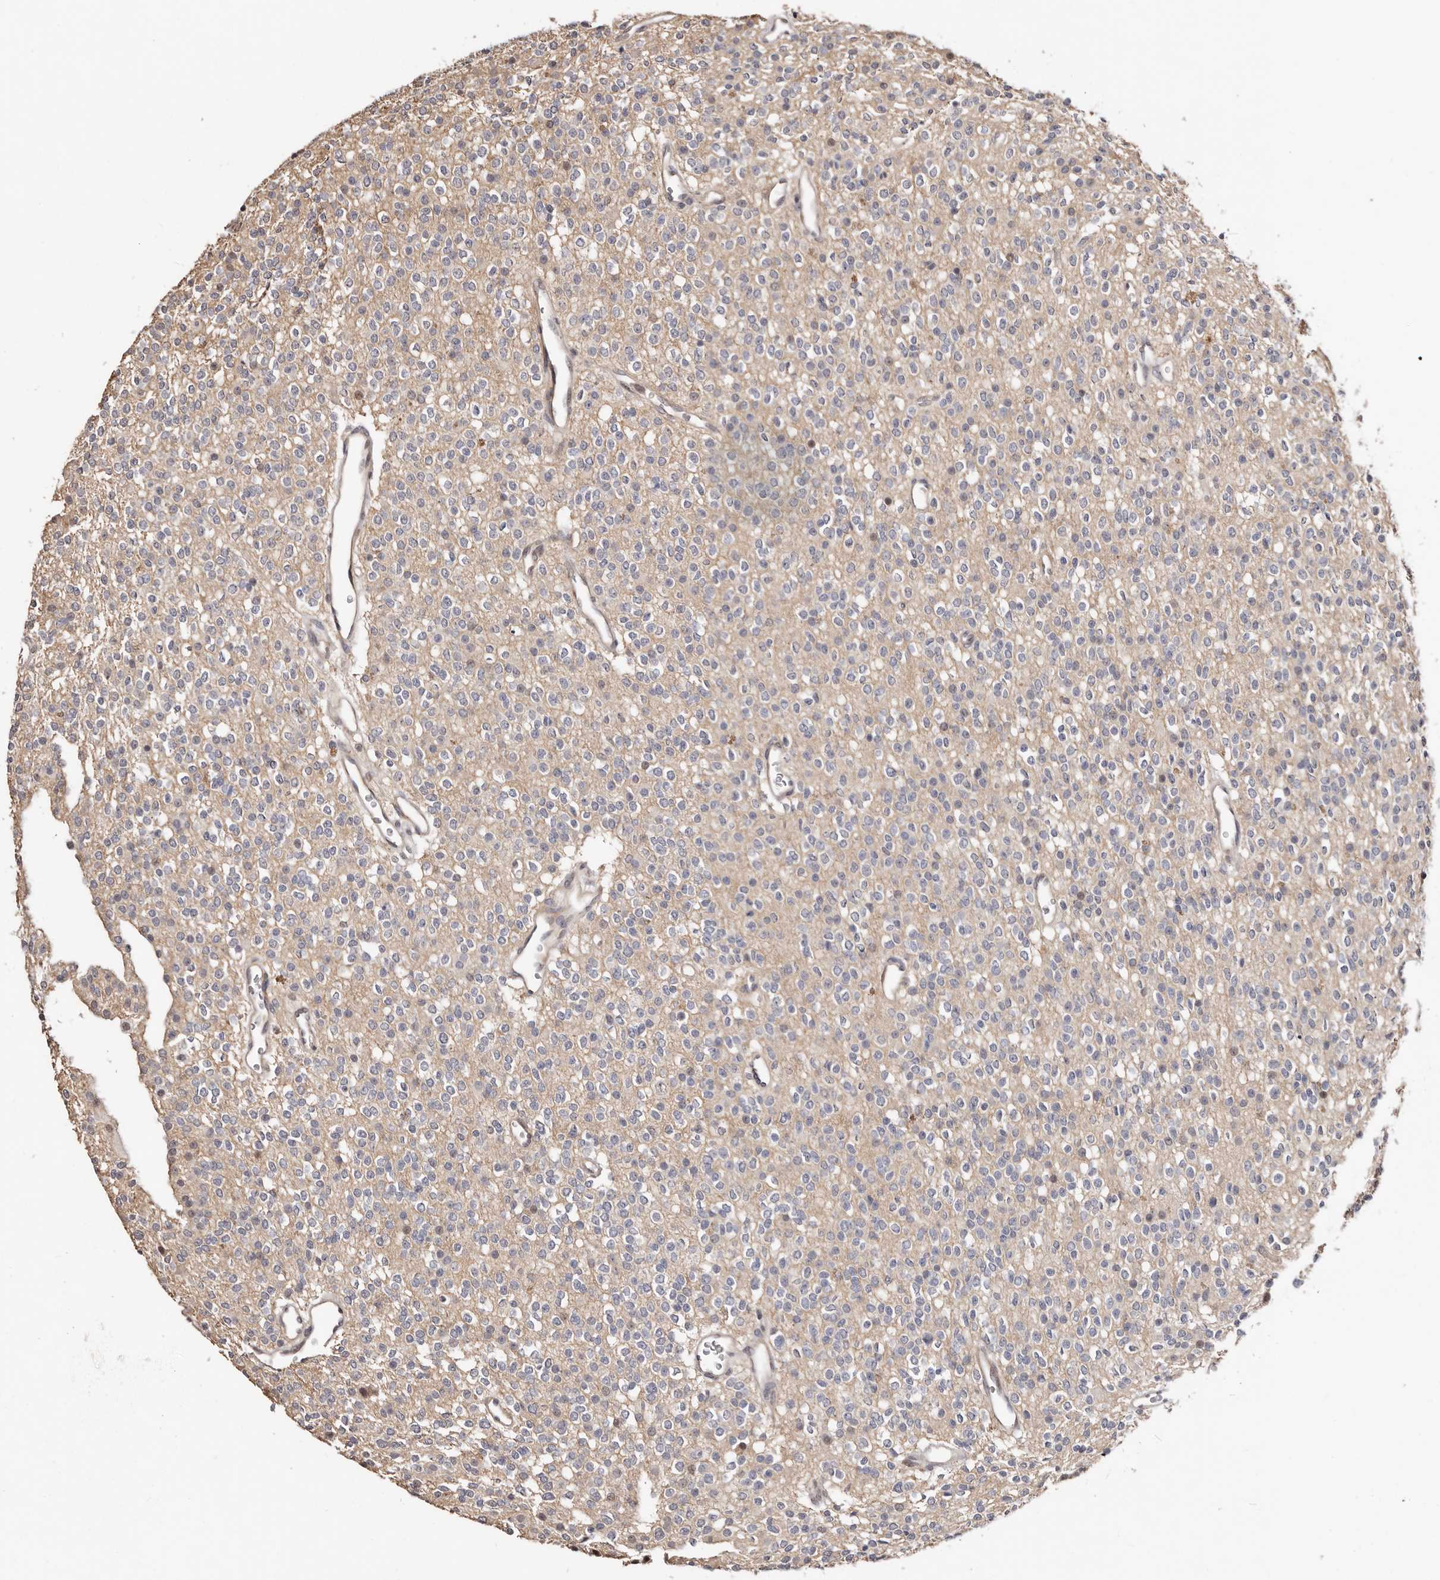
{"staining": {"intensity": "negative", "quantity": "none", "location": "none"}, "tissue": "glioma", "cell_type": "Tumor cells", "image_type": "cancer", "snomed": [{"axis": "morphology", "description": "Glioma, malignant, High grade"}, {"axis": "topography", "description": "Brain"}], "caption": "This is an immunohistochemistry image of malignant glioma (high-grade). There is no expression in tumor cells.", "gene": "TRIP13", "patient": {"sex": "male", "age": 34}}